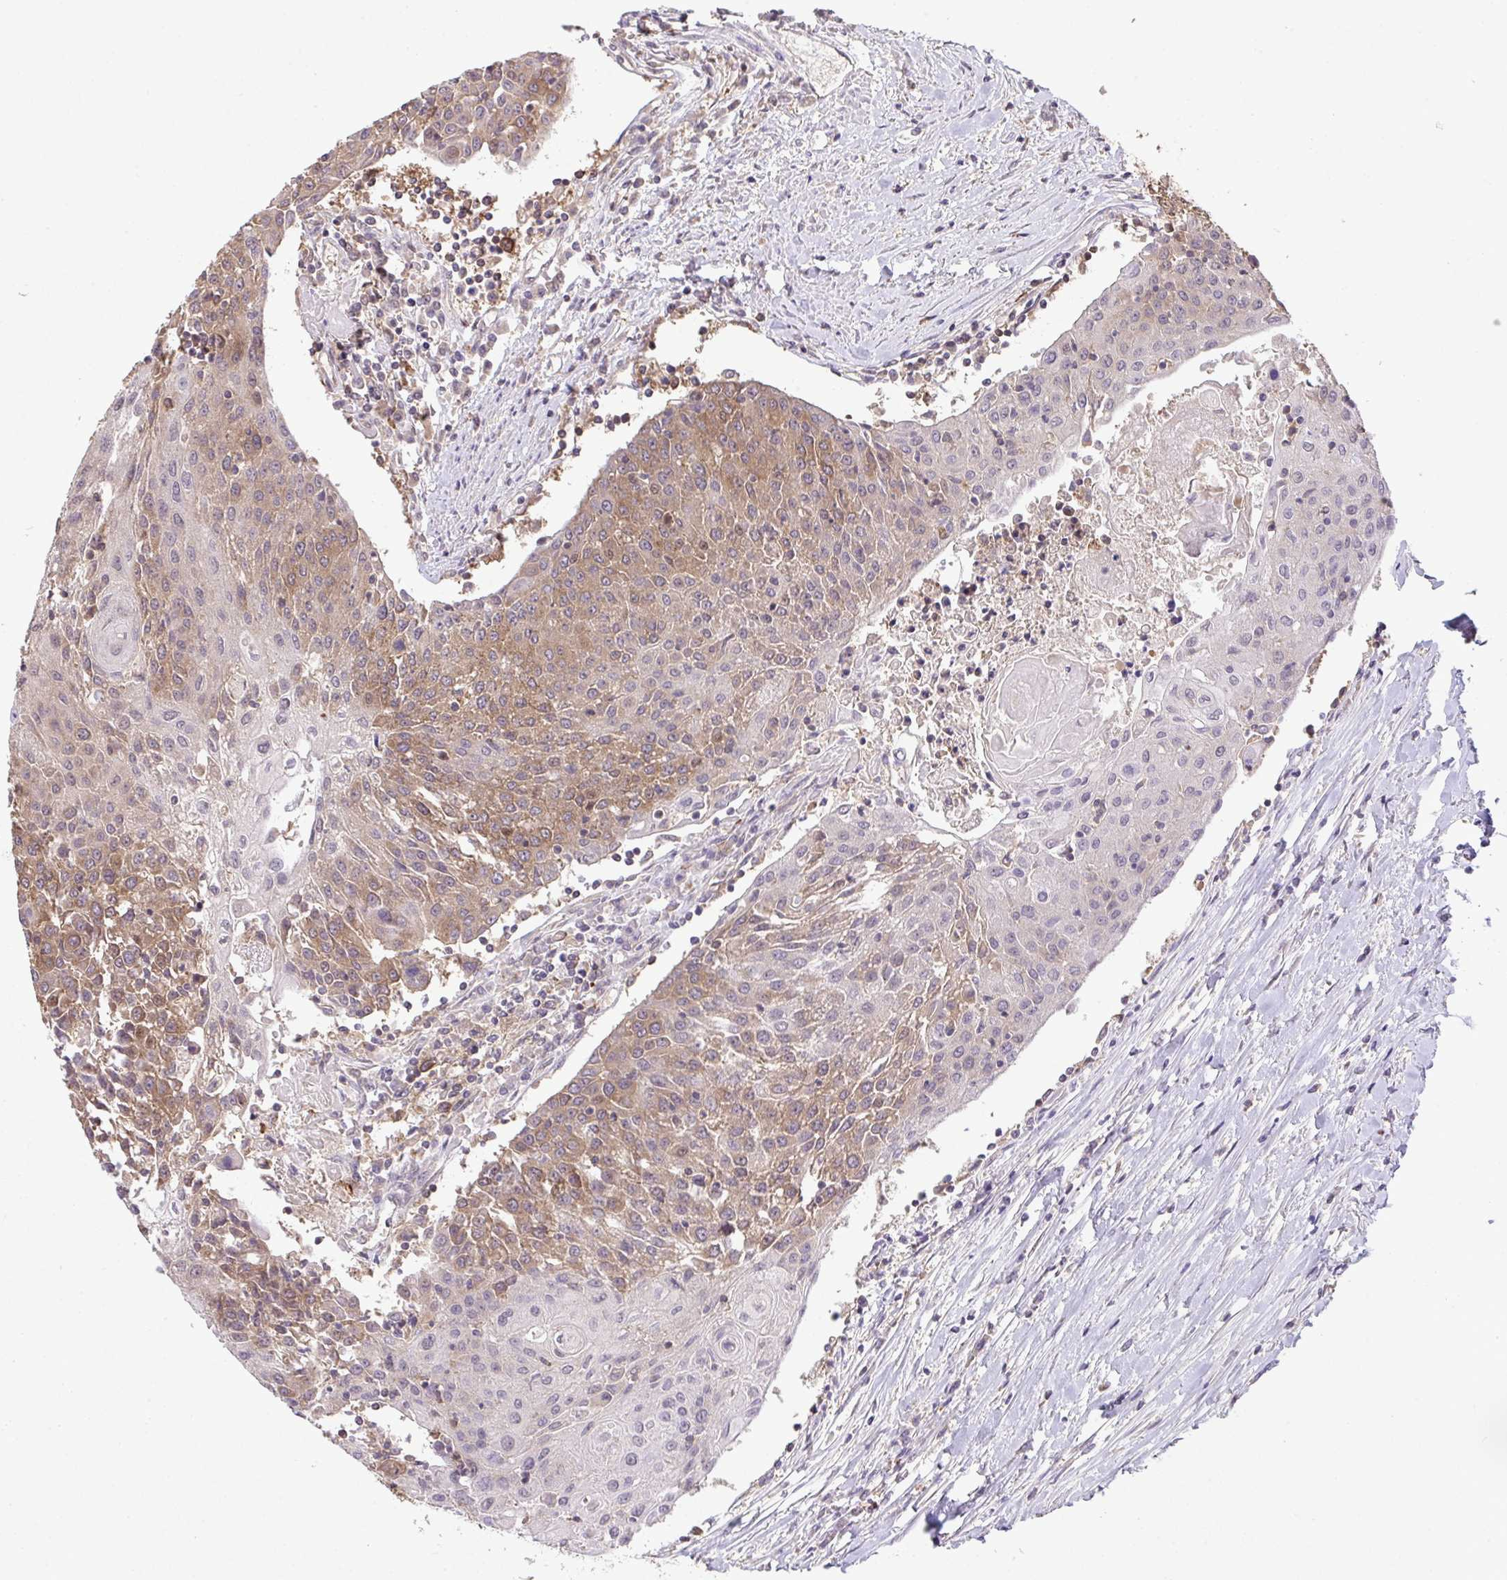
{"staining": {"intensity": "moderate", "quantity": "25%-75%", "location": "cytoplasmic/membranous"}, "tissue": "urothelial cancer", "cell_type": "Tumor cells", "image_type": "cancer", "snomed": [{"axis": "morphology", "description": "Urothelial carcinoma, High grade"}, {"axis": "topography", "description": "Urinary bladder"}], "caption": "The immunohistochemical stain highlights moderate cytoplasmic/membranous staining in tumor cells of urothelial carcinoma (high-grade) tissue.", "gene": "C12orf57", "patient": {"sex": "female", "age": 85}}